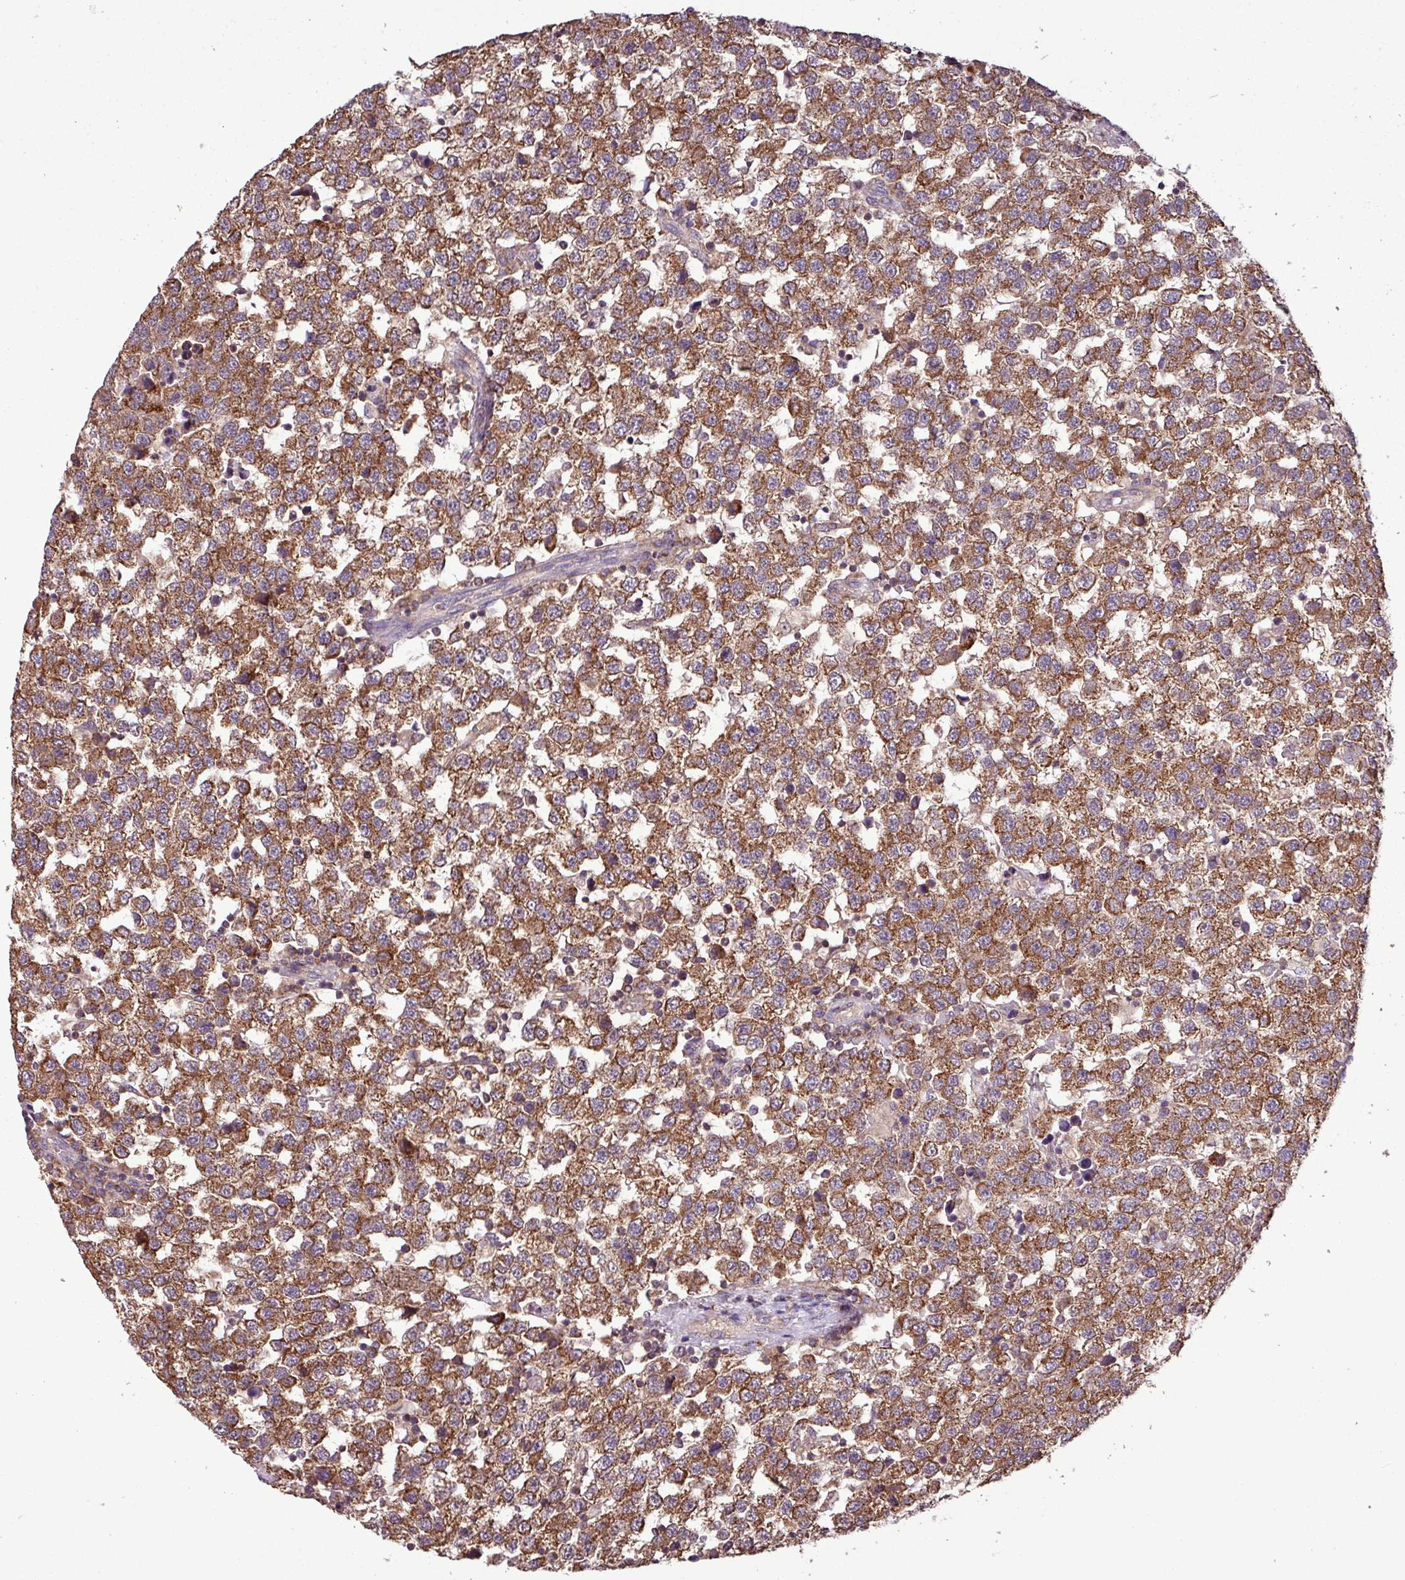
{"staining": {"intensity": "moderate", "quantity": ">75%", "location": "cytoplasmic/membranous"}, "tissue": "testis cancer", "cell_type": "Tumor cells", "image_type": "cancer", "snomed": [{"axis": "morphology", "description": "Seminoma, NOS"}, {"axis": "topography", "description": "Testis"}], "caption": "Seminoma (testis) stained for a protein displays moderate cytoplasmic/membranous positivity in tumor cells. The protein is shown in brown color, while the nuclei are stained blue.", "gene": "MCTP2", "patient": {"sex": "male", "age": 34}}